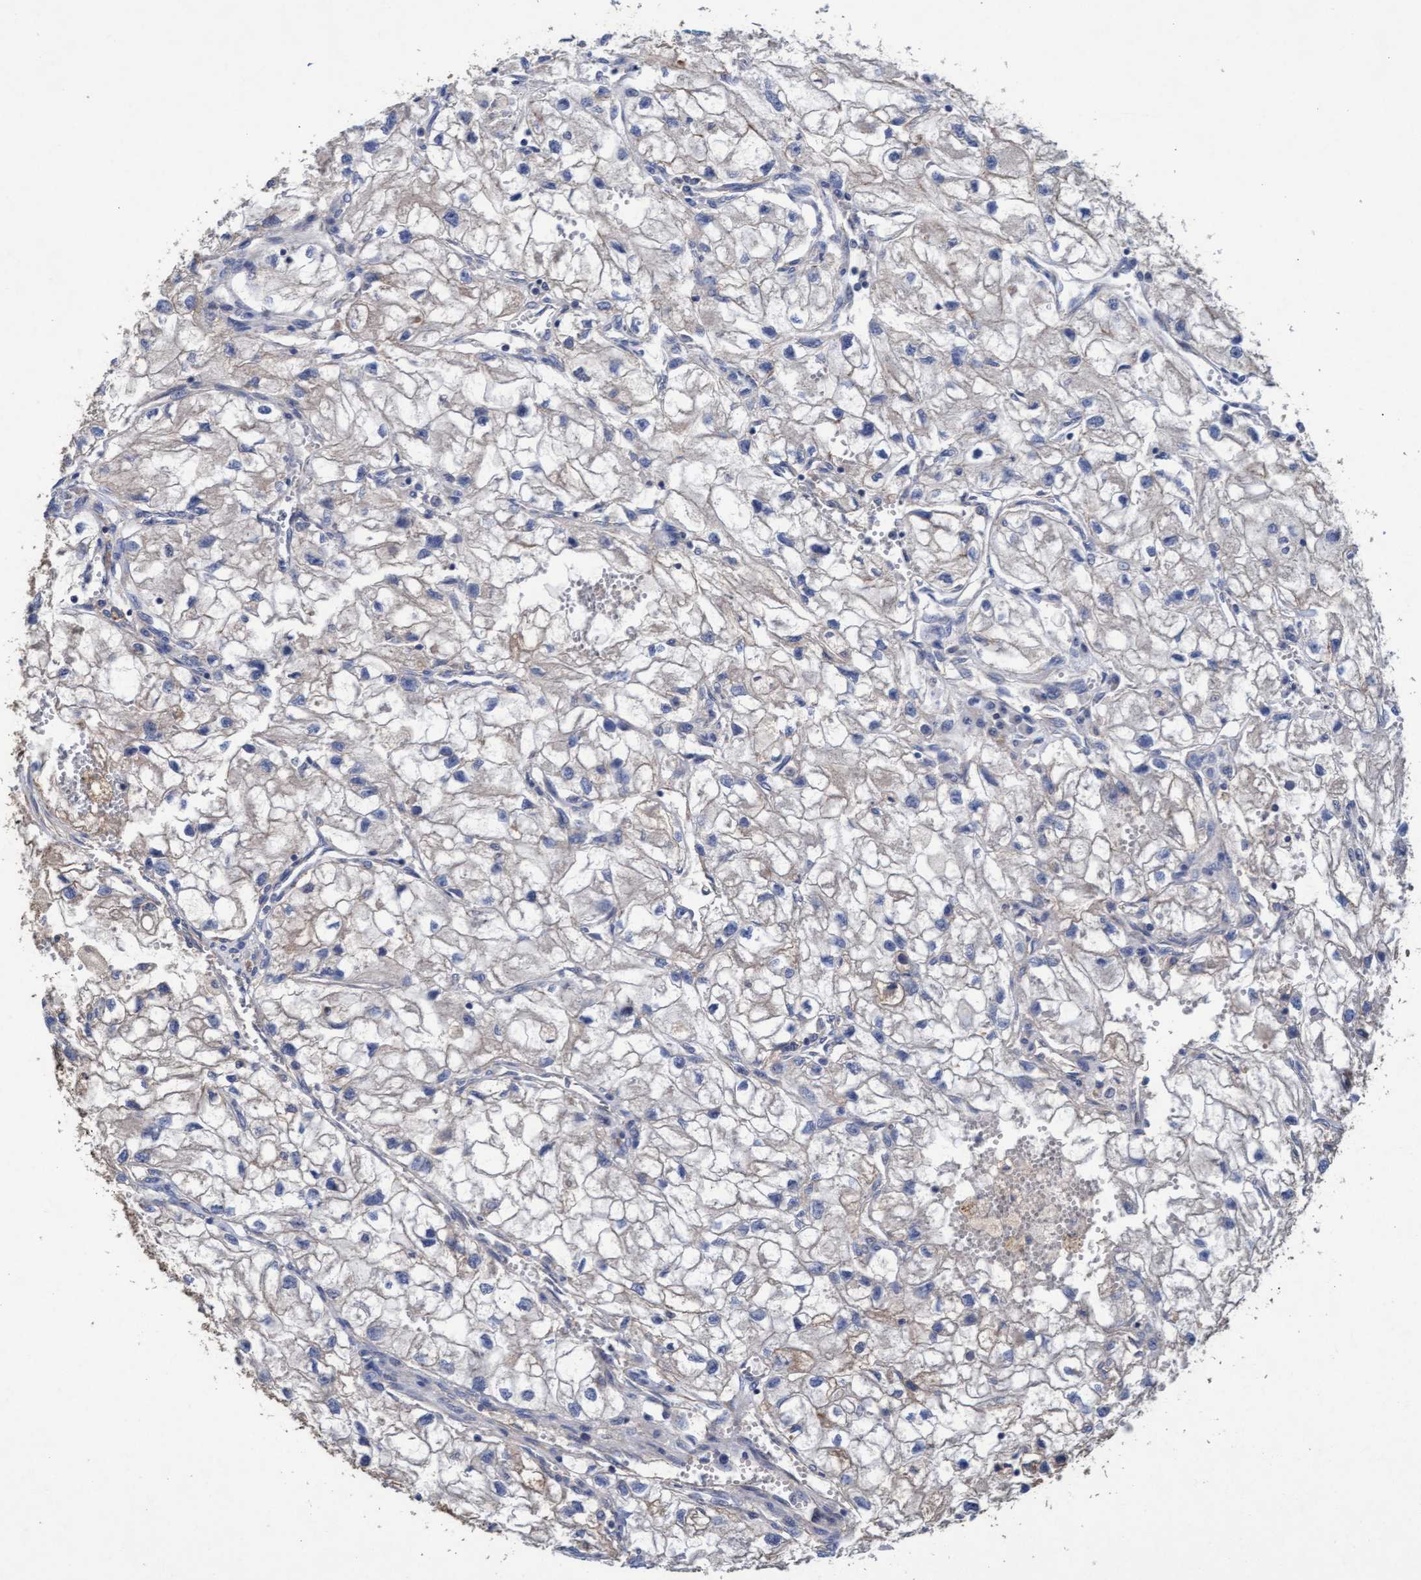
{"staining": {"intensity": "negative", "quantity": "none", "location": "none"}, "tissue": "renal cancer", "cell_type": "Tumor cells", "image_type": "cancer", "snomed": [{"axis": "morphology", "description": "Adenocarcinoma, NOS"}, {"axis": "topography", "description": "Kidney"}], "caption": "The histopathology image shows no staining of tumor cells in renal cancer.", "gene": "MRPL38", "patient": {"sex": "female", "age": 70}}